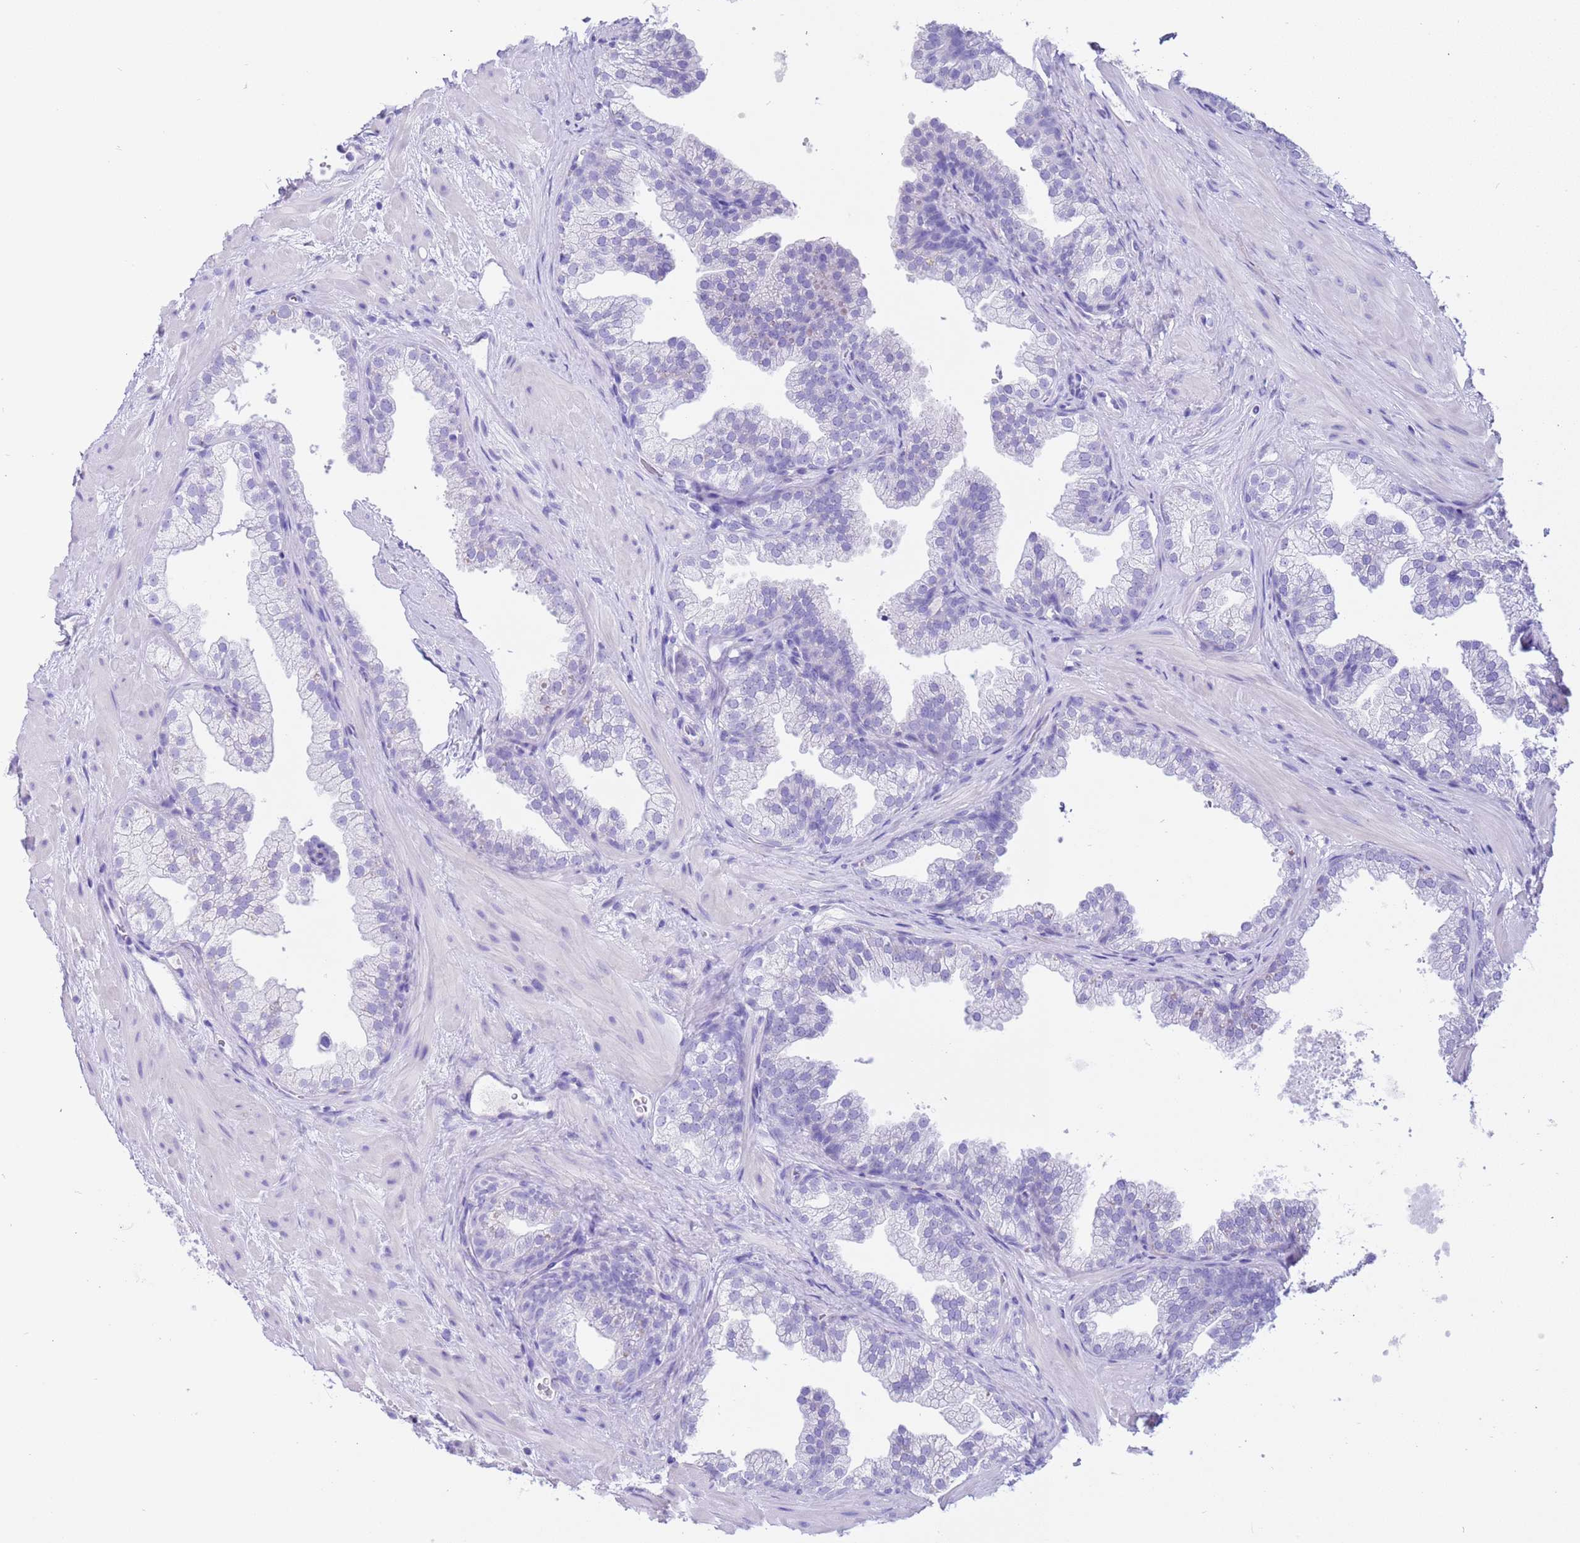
{"staining": {"intensity": "negative", "quantity": "none", "location": "none"}, "tissue": "prostate", "cell_type": "Glandular cells", "image_type": "normal", "snomed": [{"axis": "morphology", "description": "Normal tissue, NOS"}, {"axis": "topography", "description": "Prostate"}], "caption": "Immunohistochemical staining of unremarkable human prostate exhibits no significant expression in glandular cells.", "gene": "CPB1", "patient": {"sex": "male", "age": 37}}